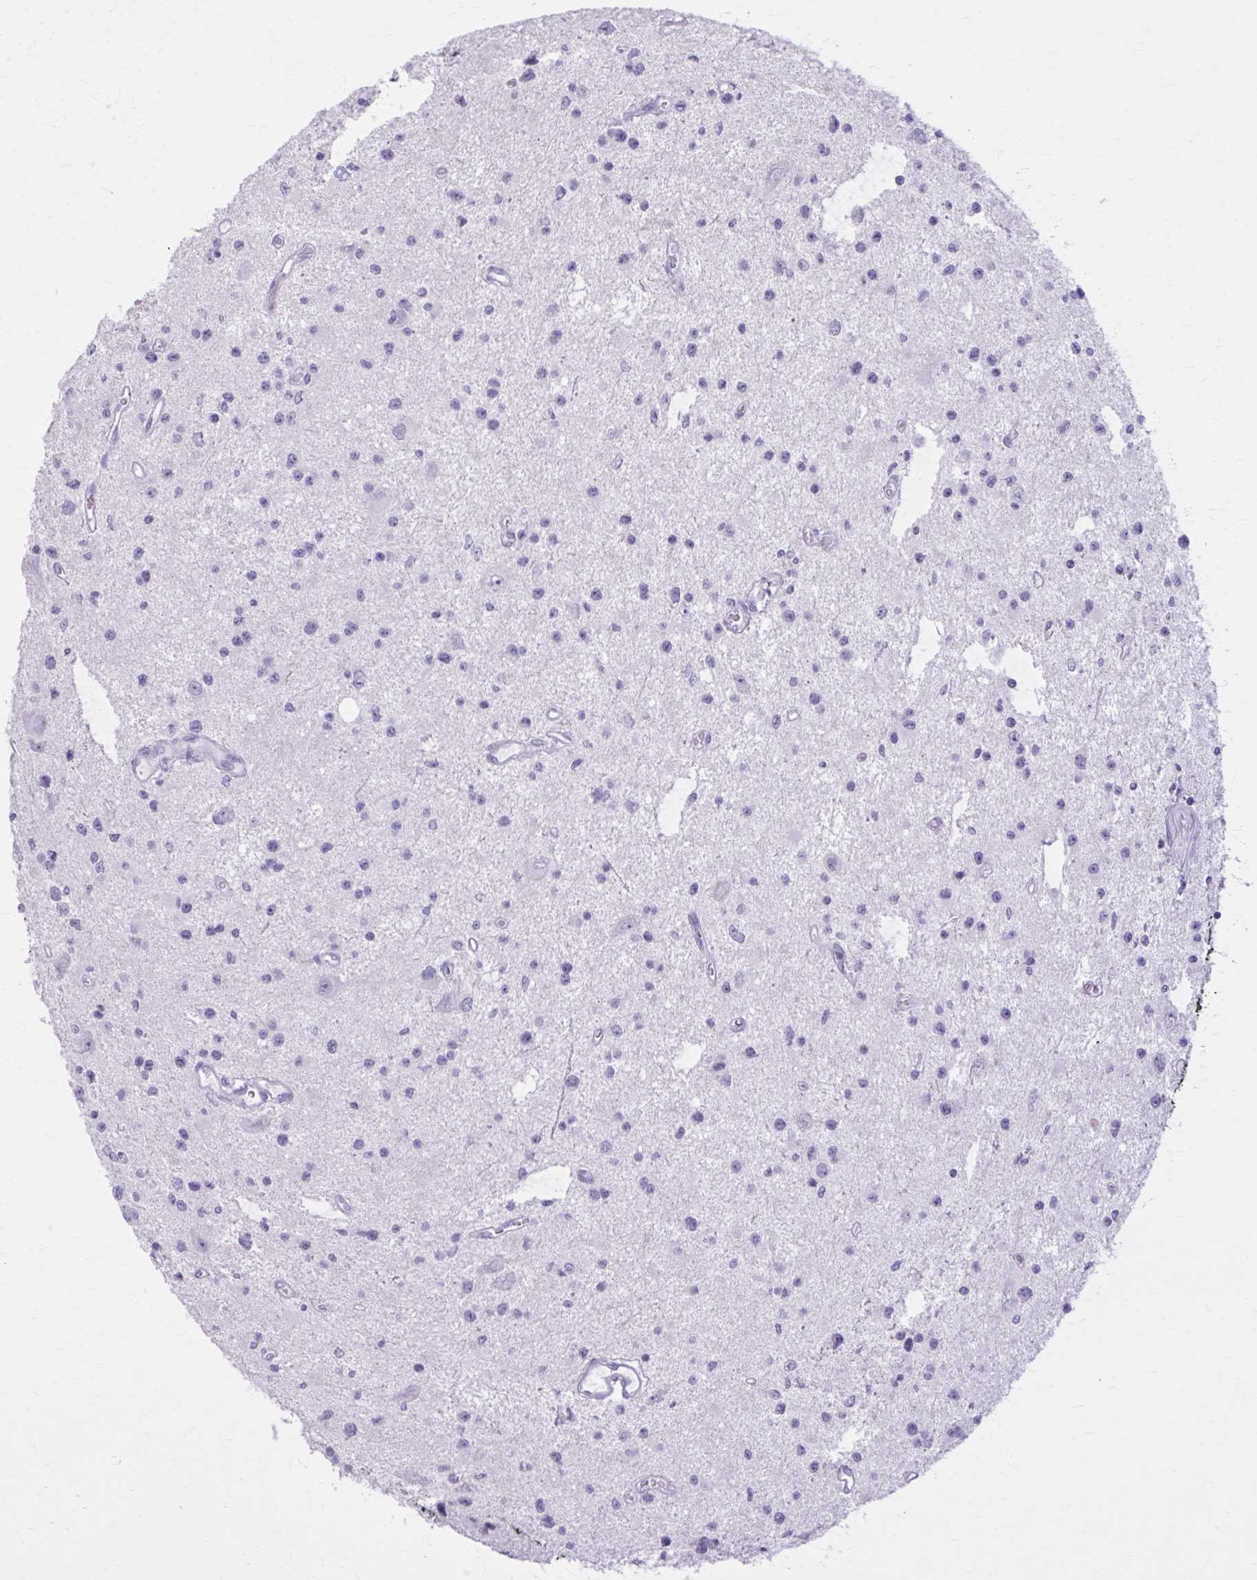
{"staining": {"intensity": "negative", "quantity": "none", "location": "none"}, "tissue": "glioma", "cell_type": "Tumor cells", "image_type": "cancer", "snomed": [{"axis": "morphology", "description": "Glioma, malignant, Low grade"}, {"axis": "topography", "description": "Brain"}], "caption": "DAB immunohistochemical staining of human glioma exhibits no significant expression in tumor cells.", "gene": "OR4B1", "patient": {"sex": "male", "age": 43}}